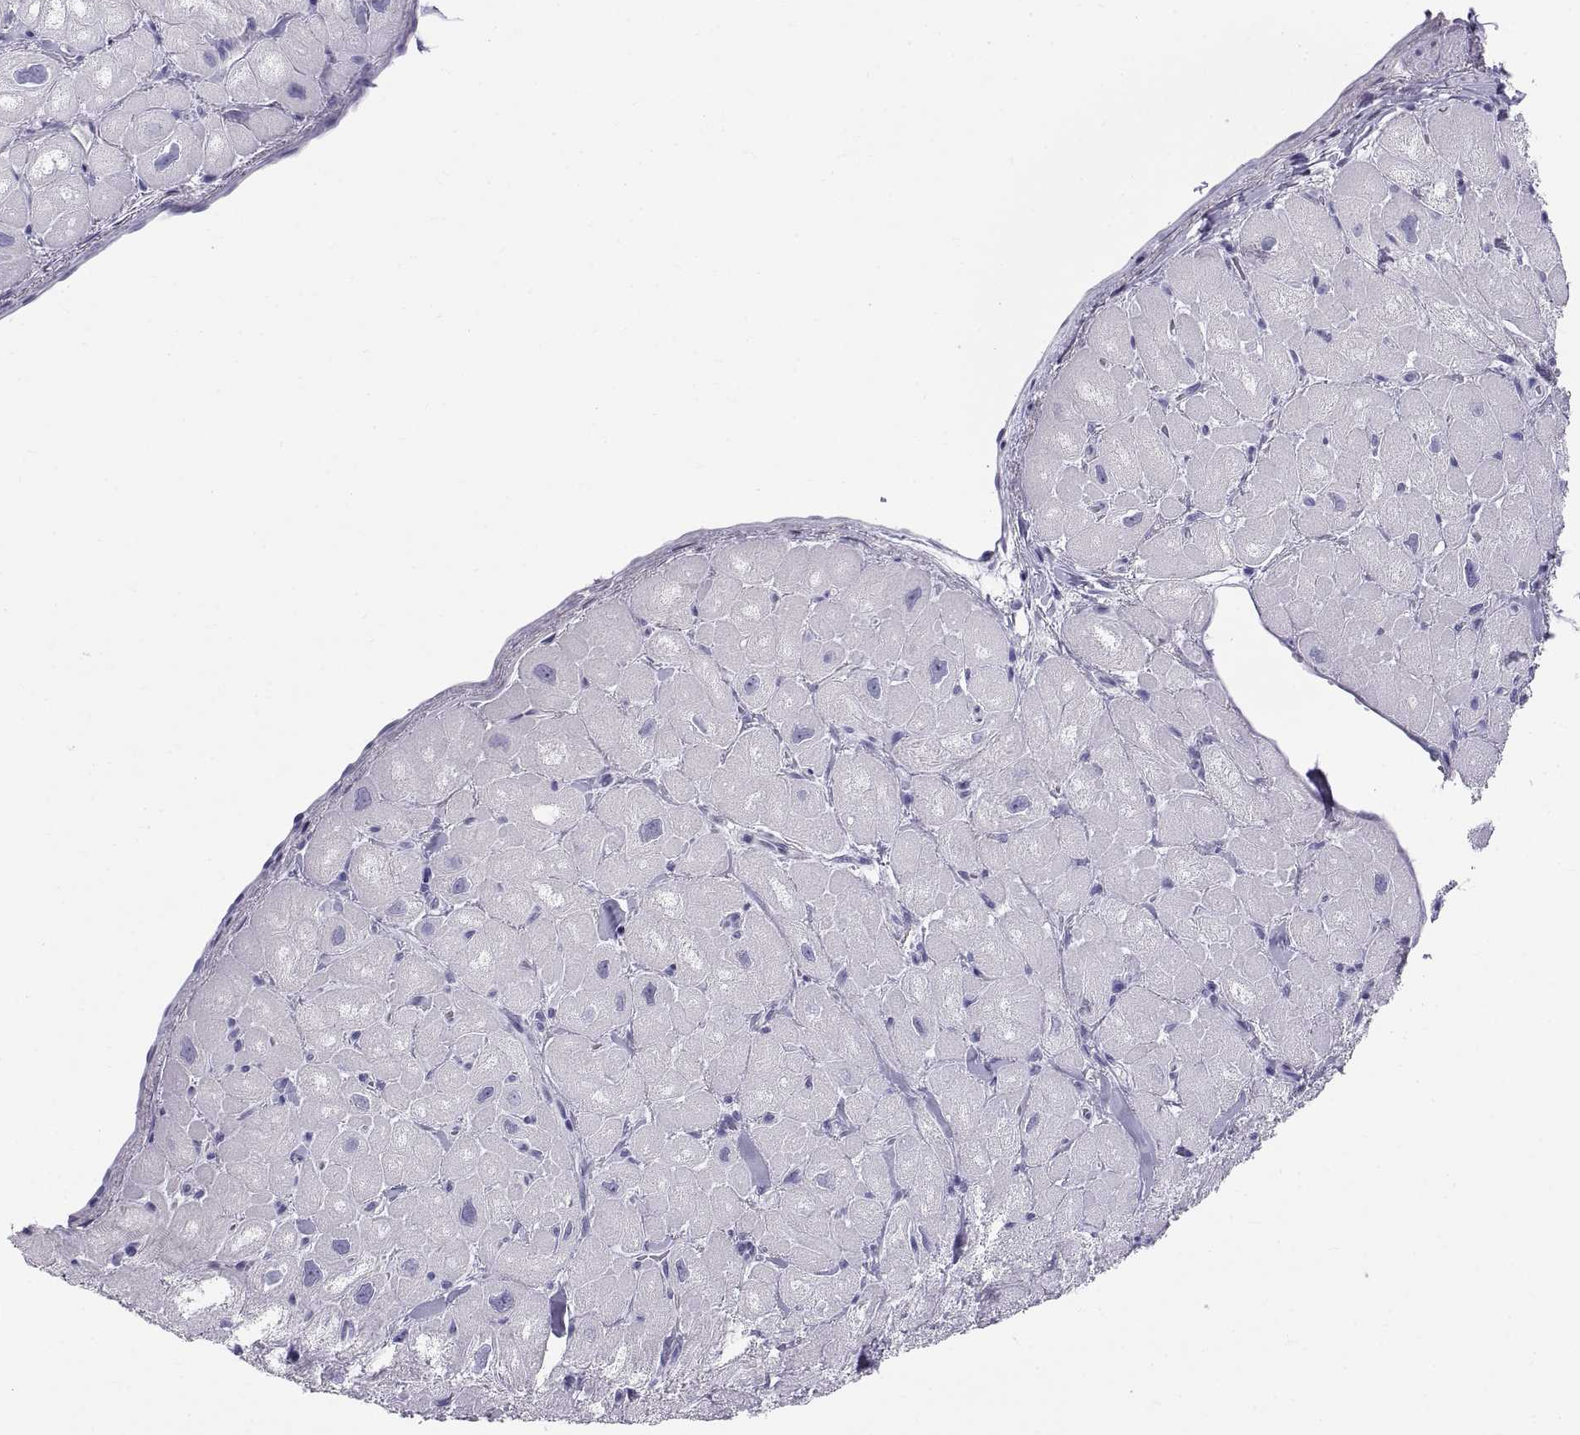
{"staining": {"intensity": "negative", "quantity": "none", "location": "none"}, "tissue": "heart muscle", "cell_type": "Cardiomyocytes", "image_type": "normal", "snomed": [{"axis": "morphology", "description": "Normal tissue, NOS"}, {"axis": "topography", "description": "Heart"}], "caption": "Immunohistochemical staining of benign heart muscle exhibits no significant staining in cardiomyocytes. (Stains: DAB (3,3'-diaminobenzidine) IHC with hematoxylin counter stain, Microscopy: brightfield microscopy at high magnification).", "gene": "CT47A10", "patient": {"sex": "male", "age": 60}}